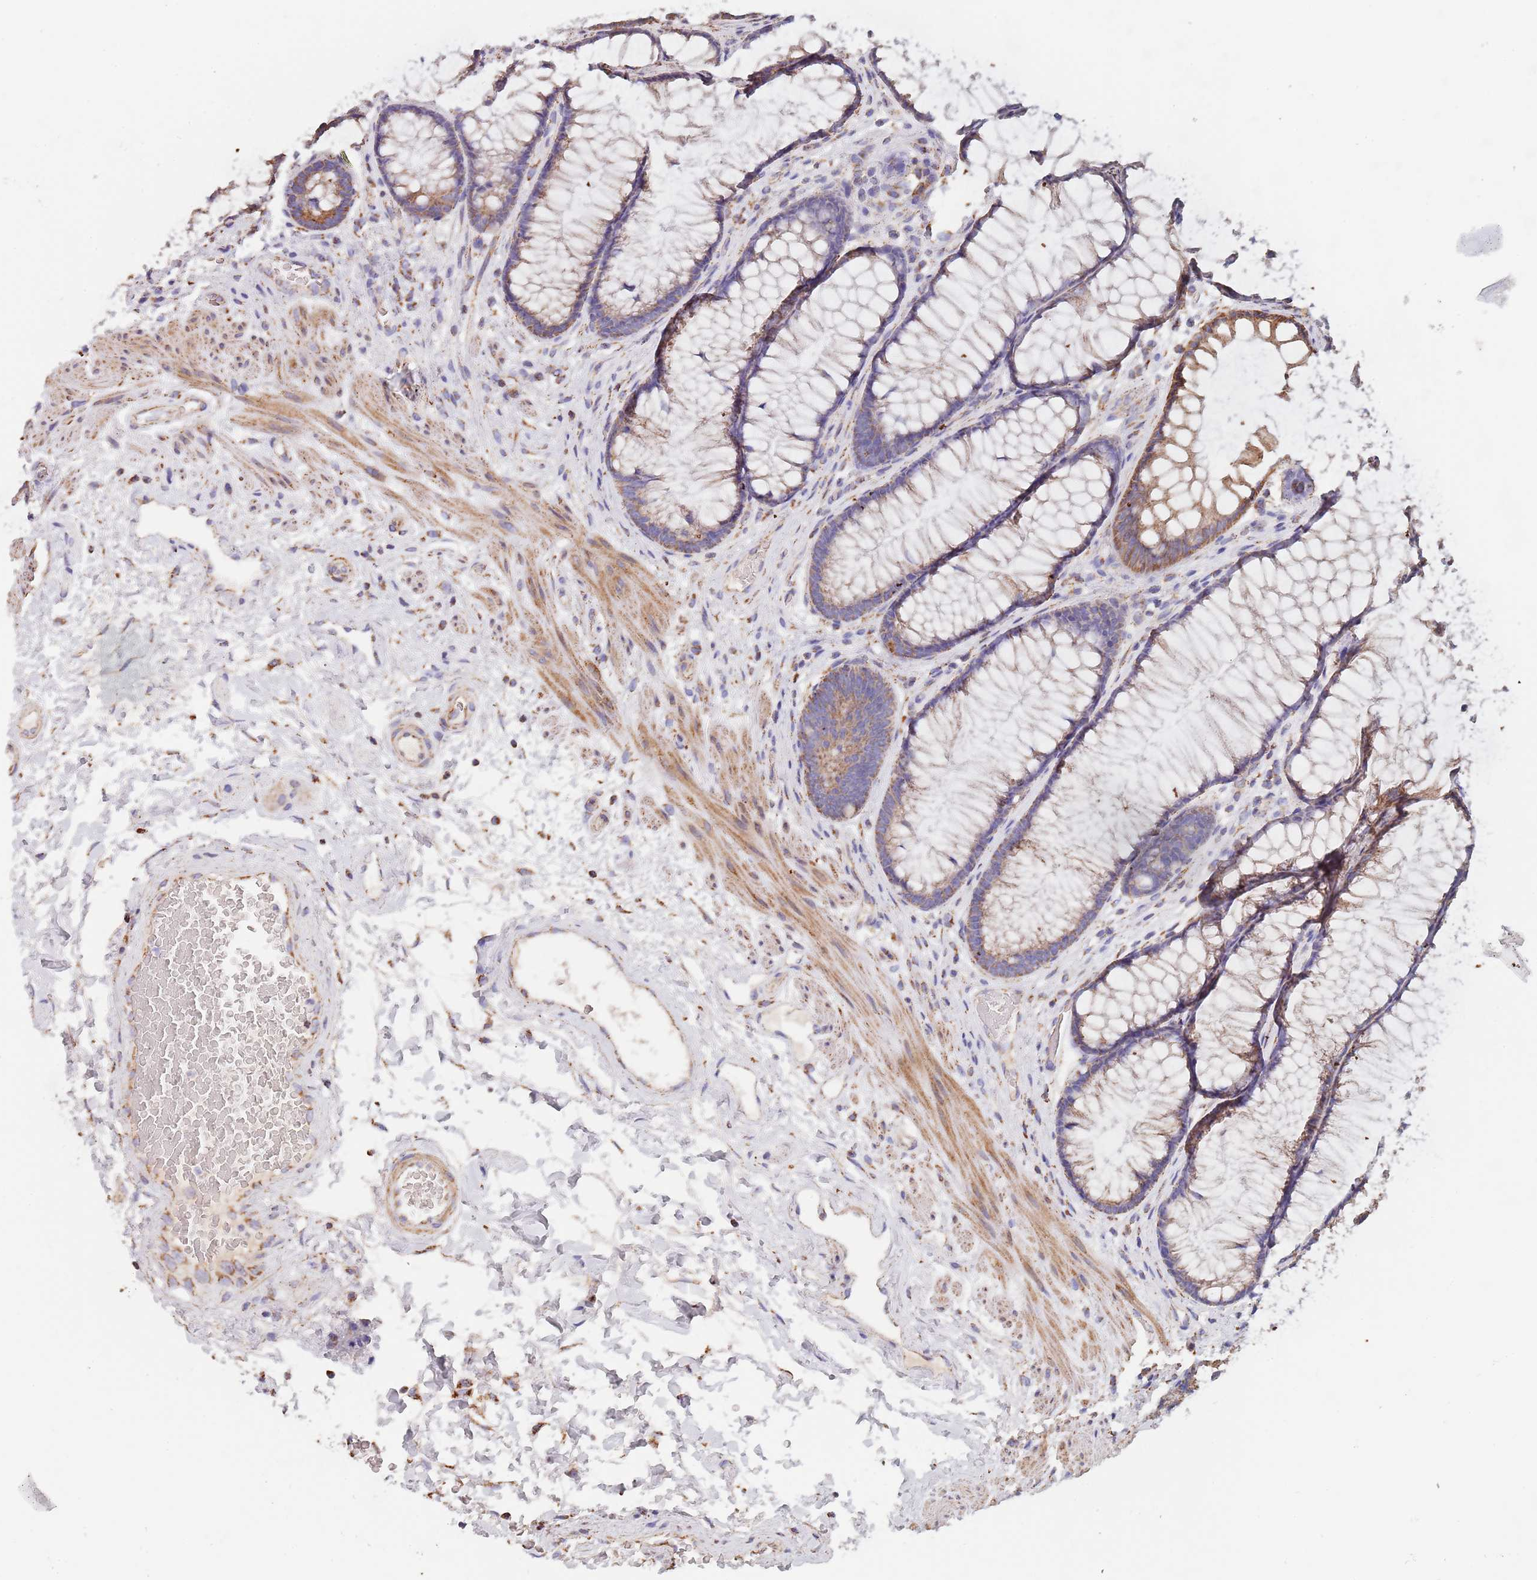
{"staining": {"intensity": "moderate", "quantity": ">75%", "location": "cytoplasmic/membranous"}, "tissue": "colon", "cell_type": "Endothelial cells", "image_type": "normal", "snomed": [{"axis": "morphology", "description": "Normal tissue, NOS"}, {"axis": "topography", "description": "Colon"}], "caption": "Colon stained with DAB (3,3'-diaminobenzidine) IHC exhibits medium levels of moderate cytoplasmic/membranous staining in about >75% of endothelial cells. The staining was performed using DAB (3,3'-diaminobenzidine) to visualize the protein expression in brown, while the nuclei were stained in blue with hematoxylin (Magnification: 20x).", "gene": "PGP", "patient": {"sex": "female", "age": 82}}